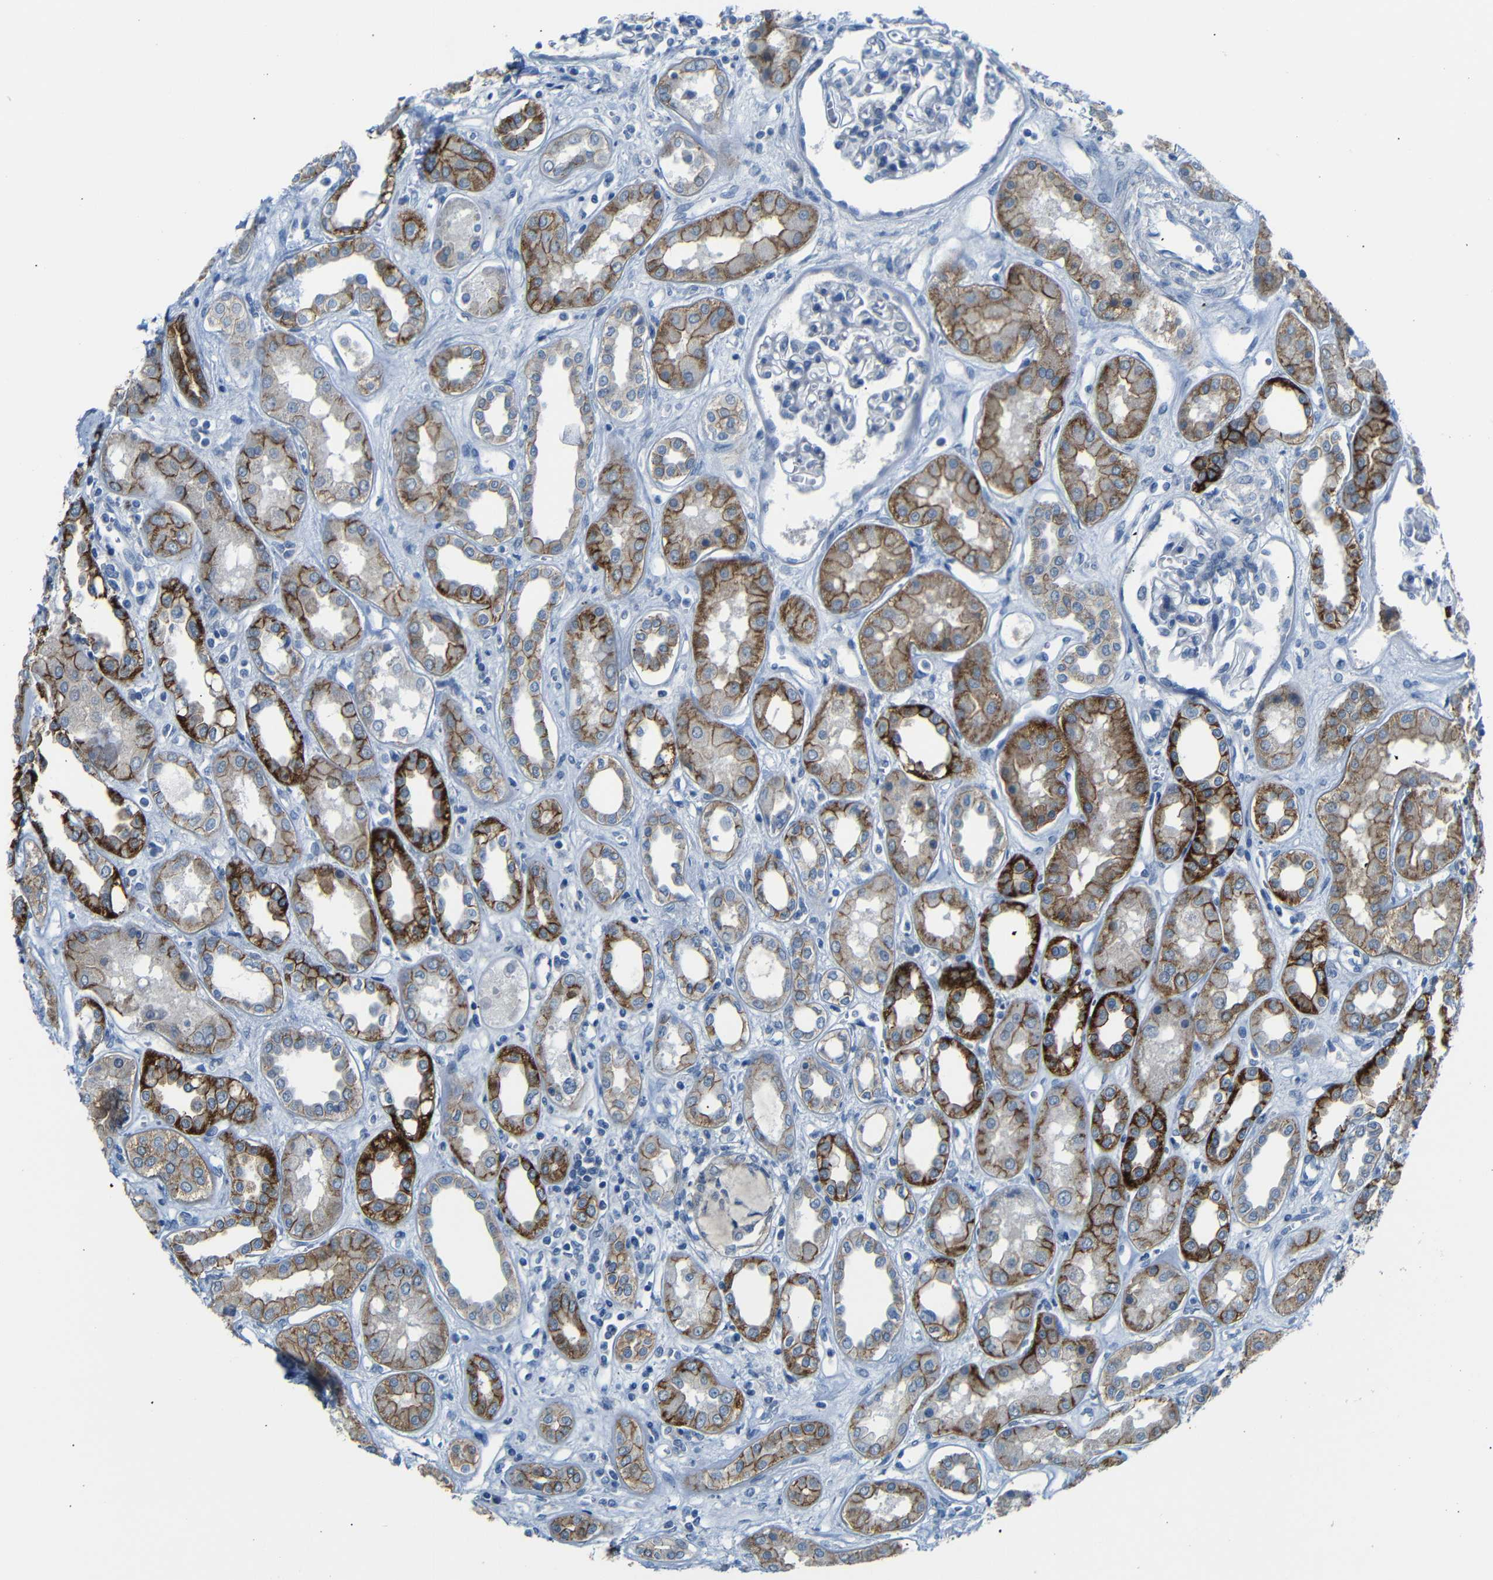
{"staining": {"intensity": "negative", "quantity": "none", "location": "none"}, "tissue": "kidney", "cell_type": "Cells in glomeruli", "image_type": "normal", "snomed": [{"axis": "morphology", "description": "Normal tissue, NOS"}, {"axis": "topography", "description": "Kidney"}], "caption": "Cells in glomeruli show no significant protein positivity in unremarkable kidney. (DAB (3,3'-diaminobenzidine) immunohistochemistry visualized using brightfield microscopy, high magnification).", "gene": "ANK3", "patient": {"sex": "male", "age": 59}}